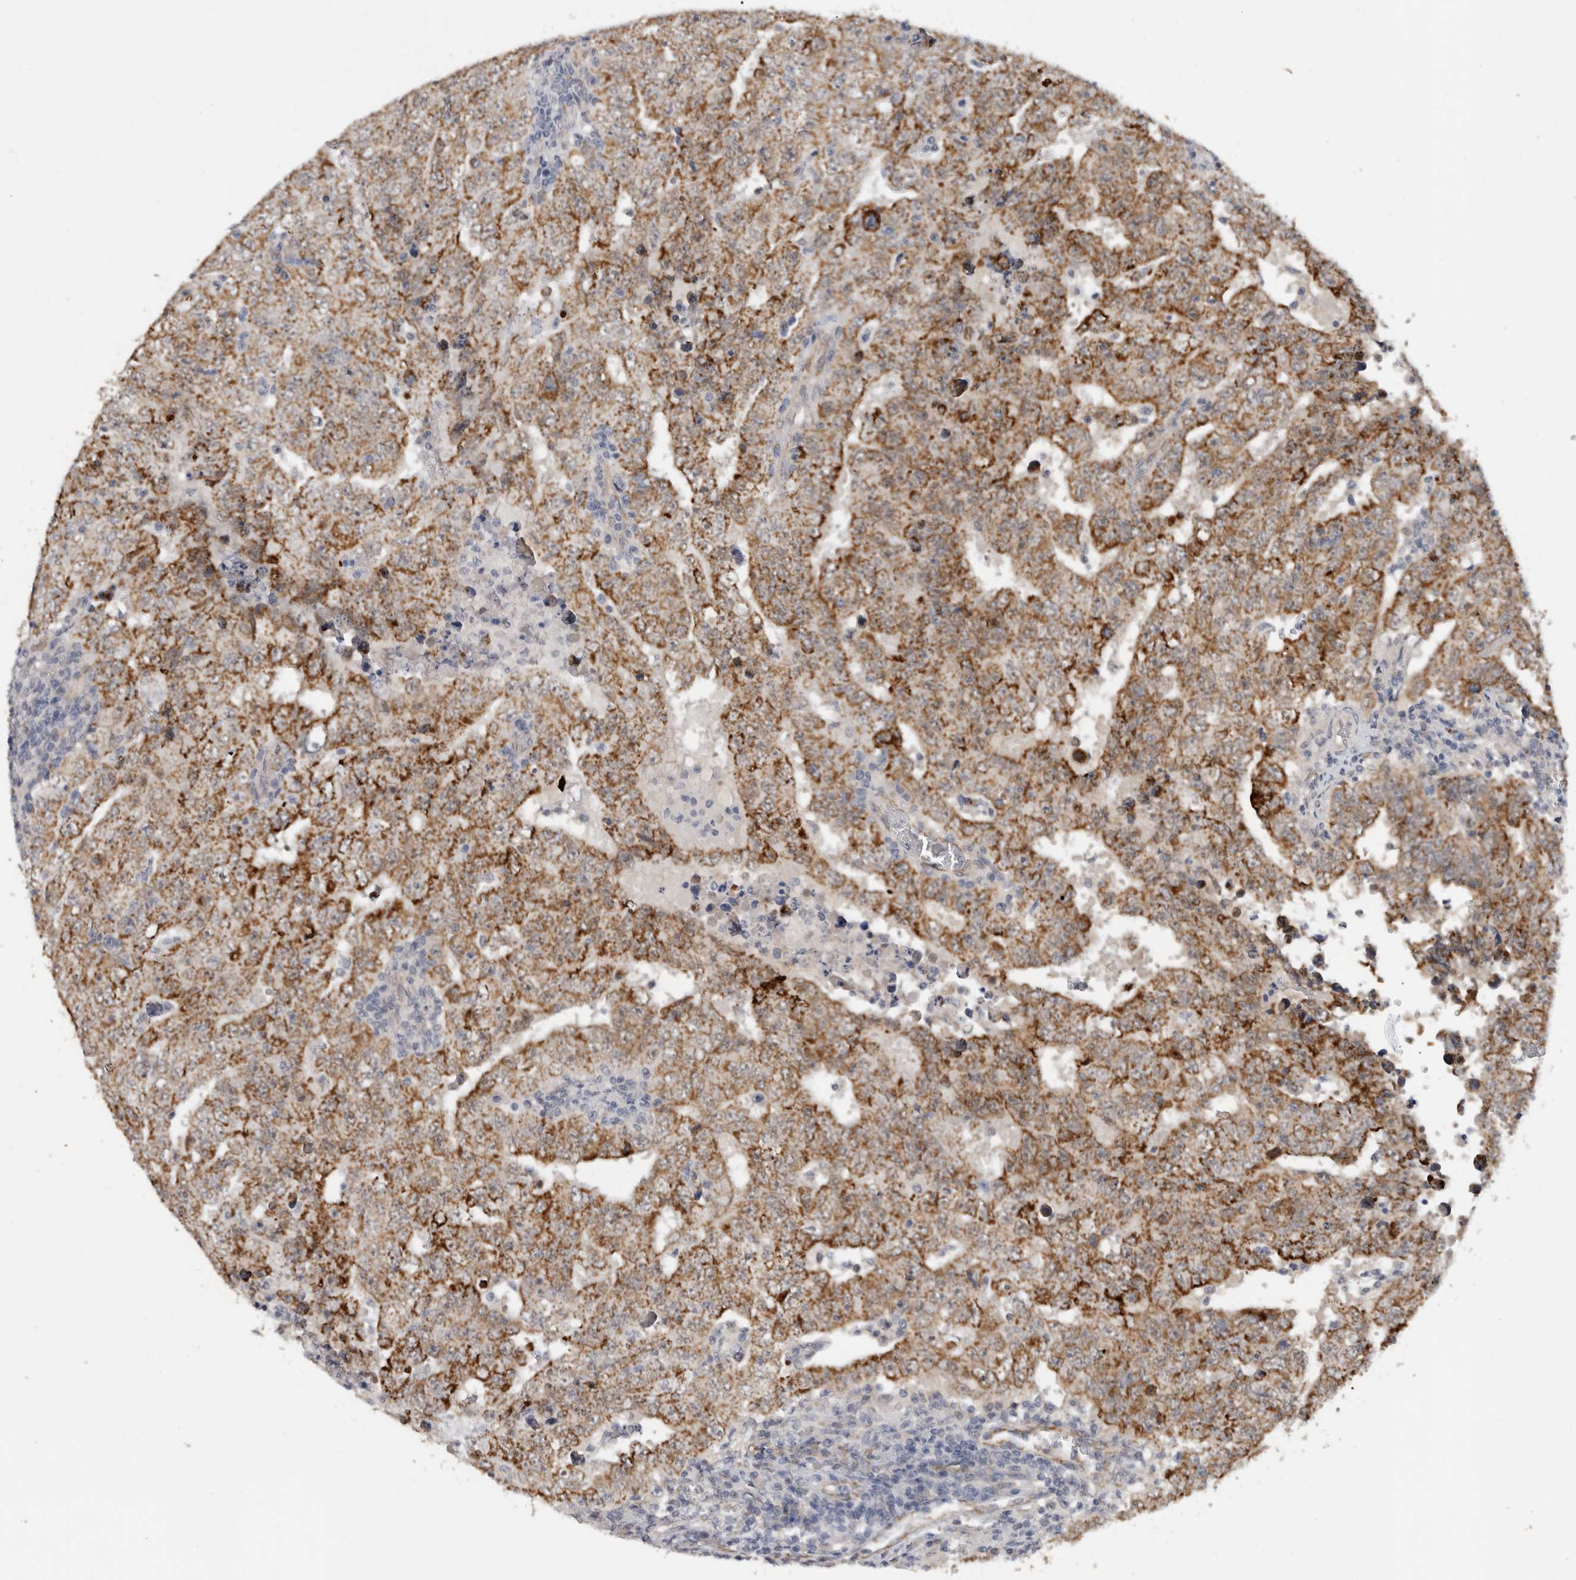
{"staining": {"intensity": "moderate", "quantity": ">75%", "location": "cytoplasmic/membranous"}, "tissue": "testis cancer", "cell_type": "Tumor cells", "image_type": "cancer", "snomed": [{"axis": "morphology", "description": "Carcinoma, Embryonal, NOS"}, {"axis": "topography", "description": "Testis"}], "caption": "Human embryonal carcinoma (testis) stained with a protein marker shows moderate staining in tumor cells.", "gene": "DYRK2", "patient": {"sex": "male", "age": 26}}